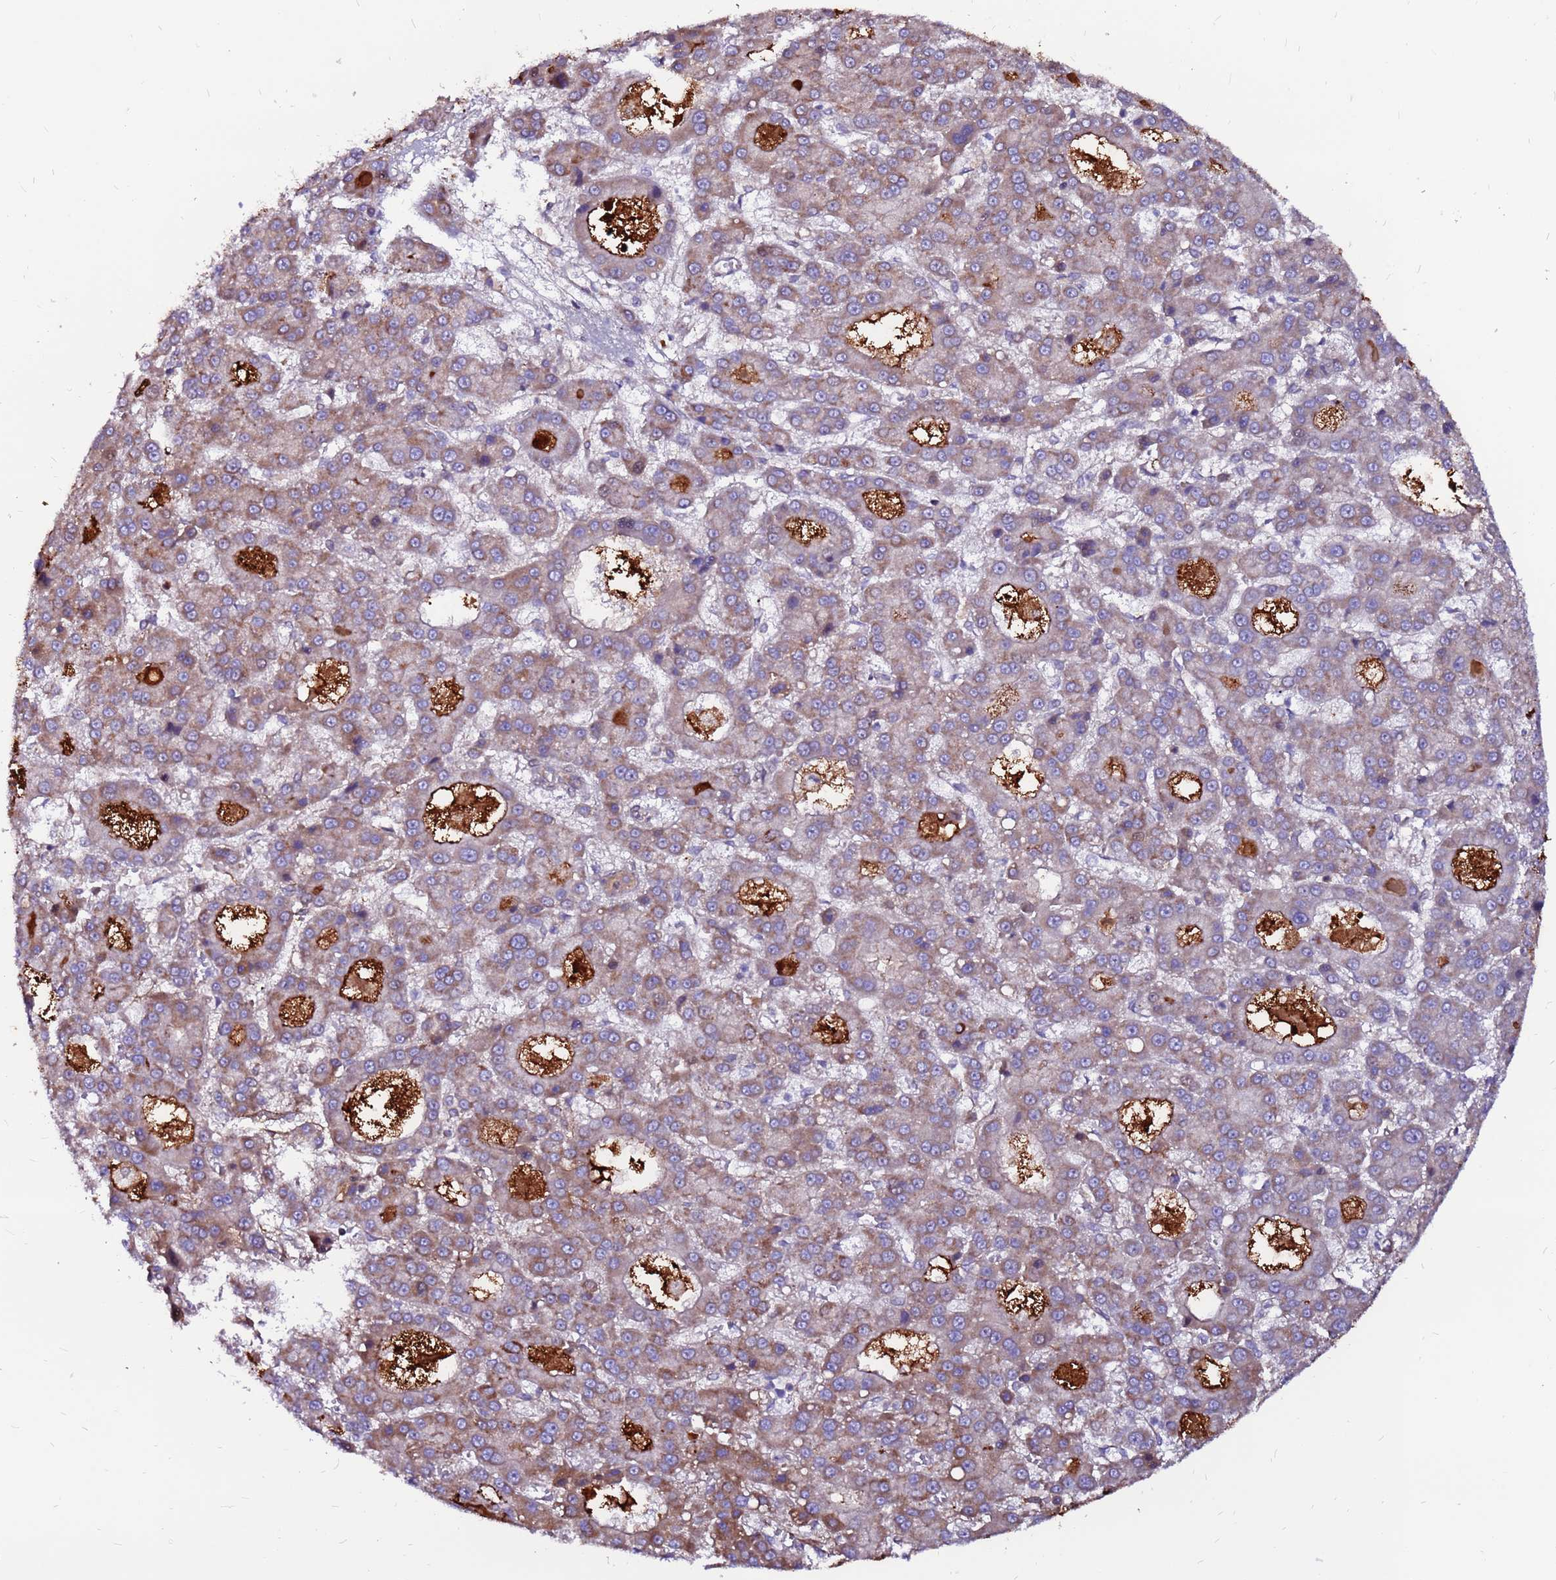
{"staining": {"intensity": "moderate", "quantity": ">75%", "location": "cytoplasmic/membranous"}, "tissue": "liver cancer", "cell_type": "Tumor cells", "image_type": "cancer", "snomed": [{"axis": "morphology", "description": "Carcinoma, Hepatocellular, NOS"}, {"axis": "topography", "description": "Liver"}], "caption": "Immunohistochemistry (IHC) (DAB) staining of human liver cancer shows moderate cytoplasmic/membranous protein staining in approximately >75% of tumor cells.", "gene": "CCDC71", "patient": {"sex": "male", "age": 70}}